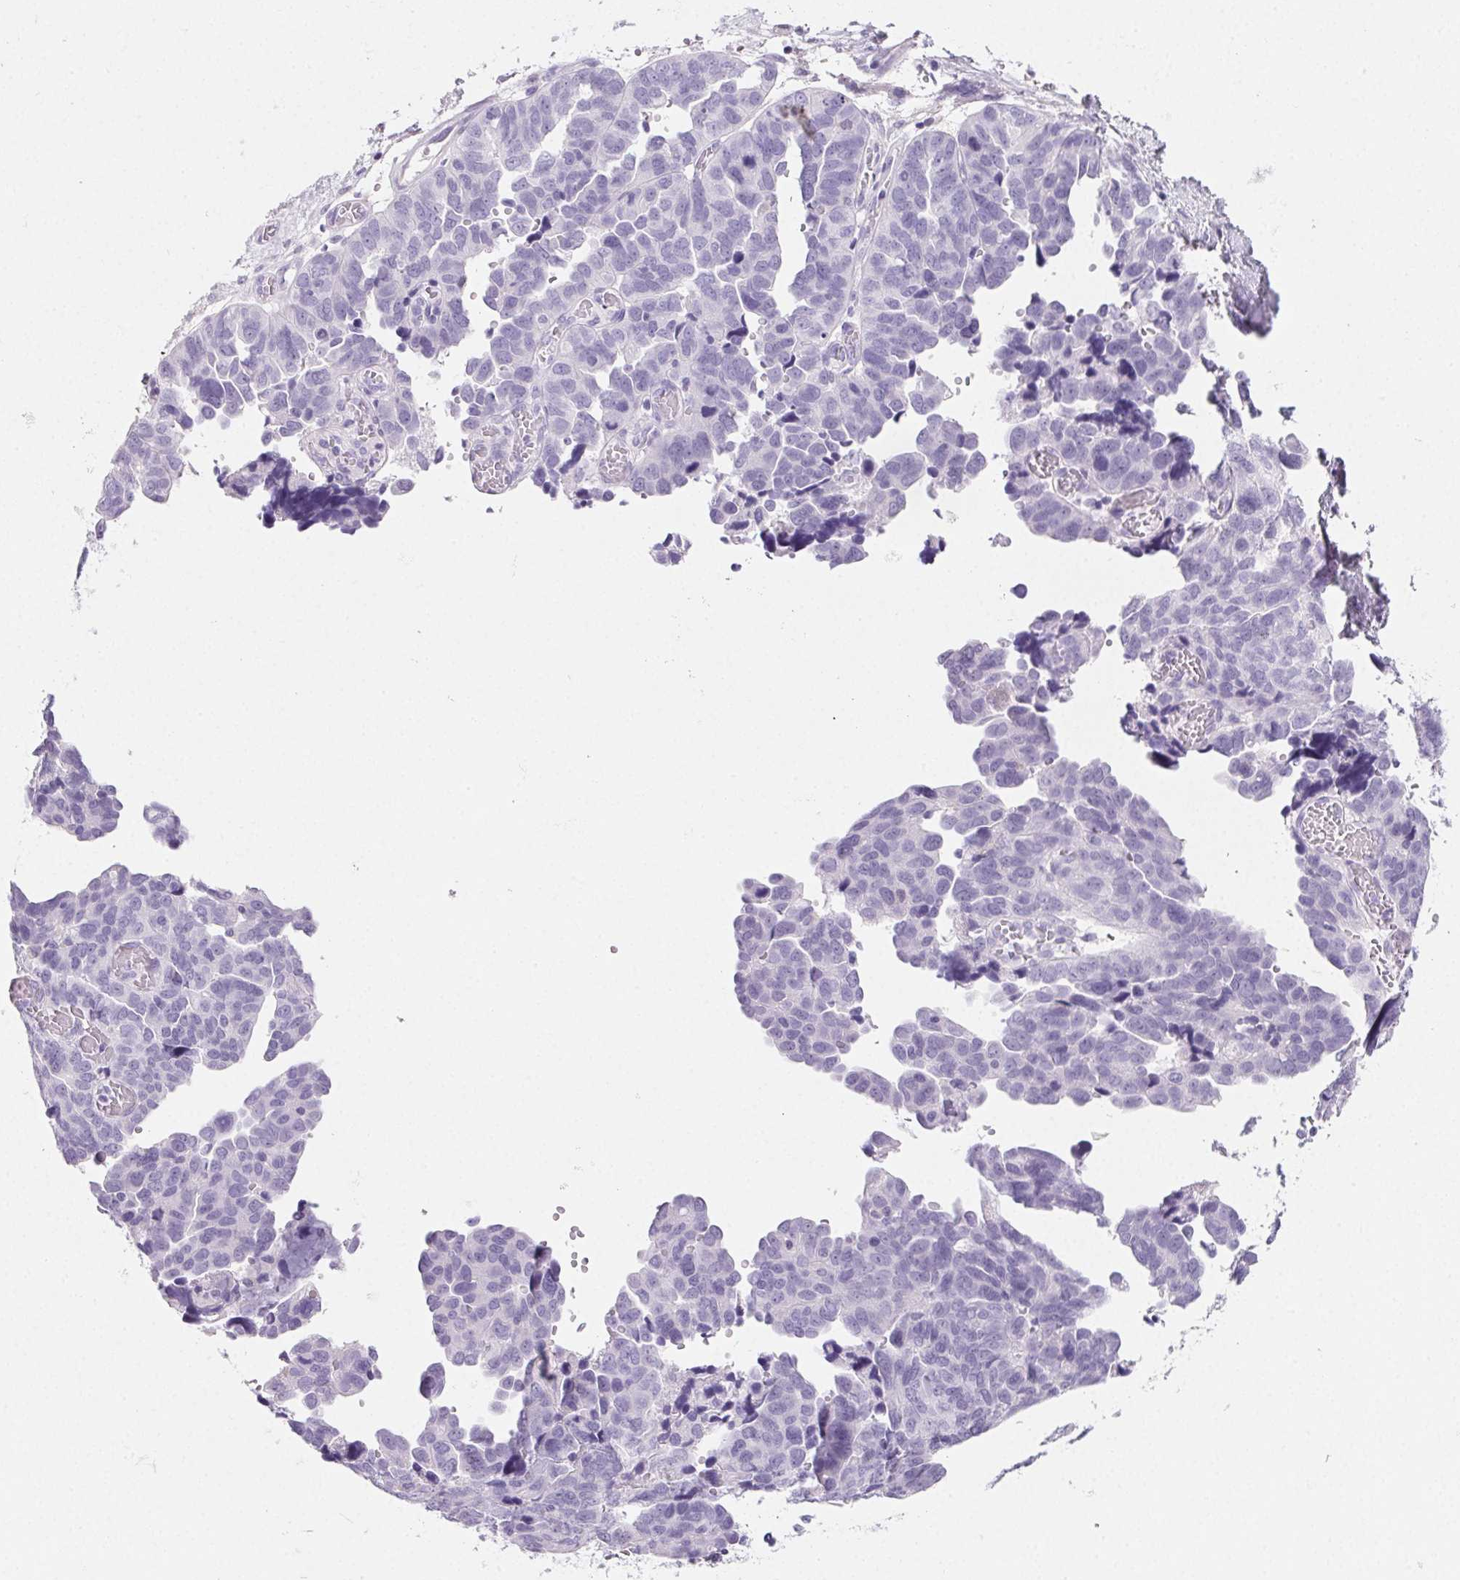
{"staining": {"intensity": "negative", "quantity": "none", "location": "none"}, "tissue": "ovarian cancer", "cell_type": "Tumor cells", "image_type": "cancer", "snomed": [{"axis": "morphology", "description": "Cystadenocarcinoma, serous, NOS"}, {"axis": "topography", "description": "Ovary"}], "caption": "Tumor cells are negative for protein expression in human ovarian cancer. (Stains: DAB (3,3'-diaminobenzidine) immunohistochemistry with hematoxylin counter stain, Microscopy: brightfield microscopy at high magnification).", "gene": "PRSS3", "patient": {"sex": "female", "age": 64}}